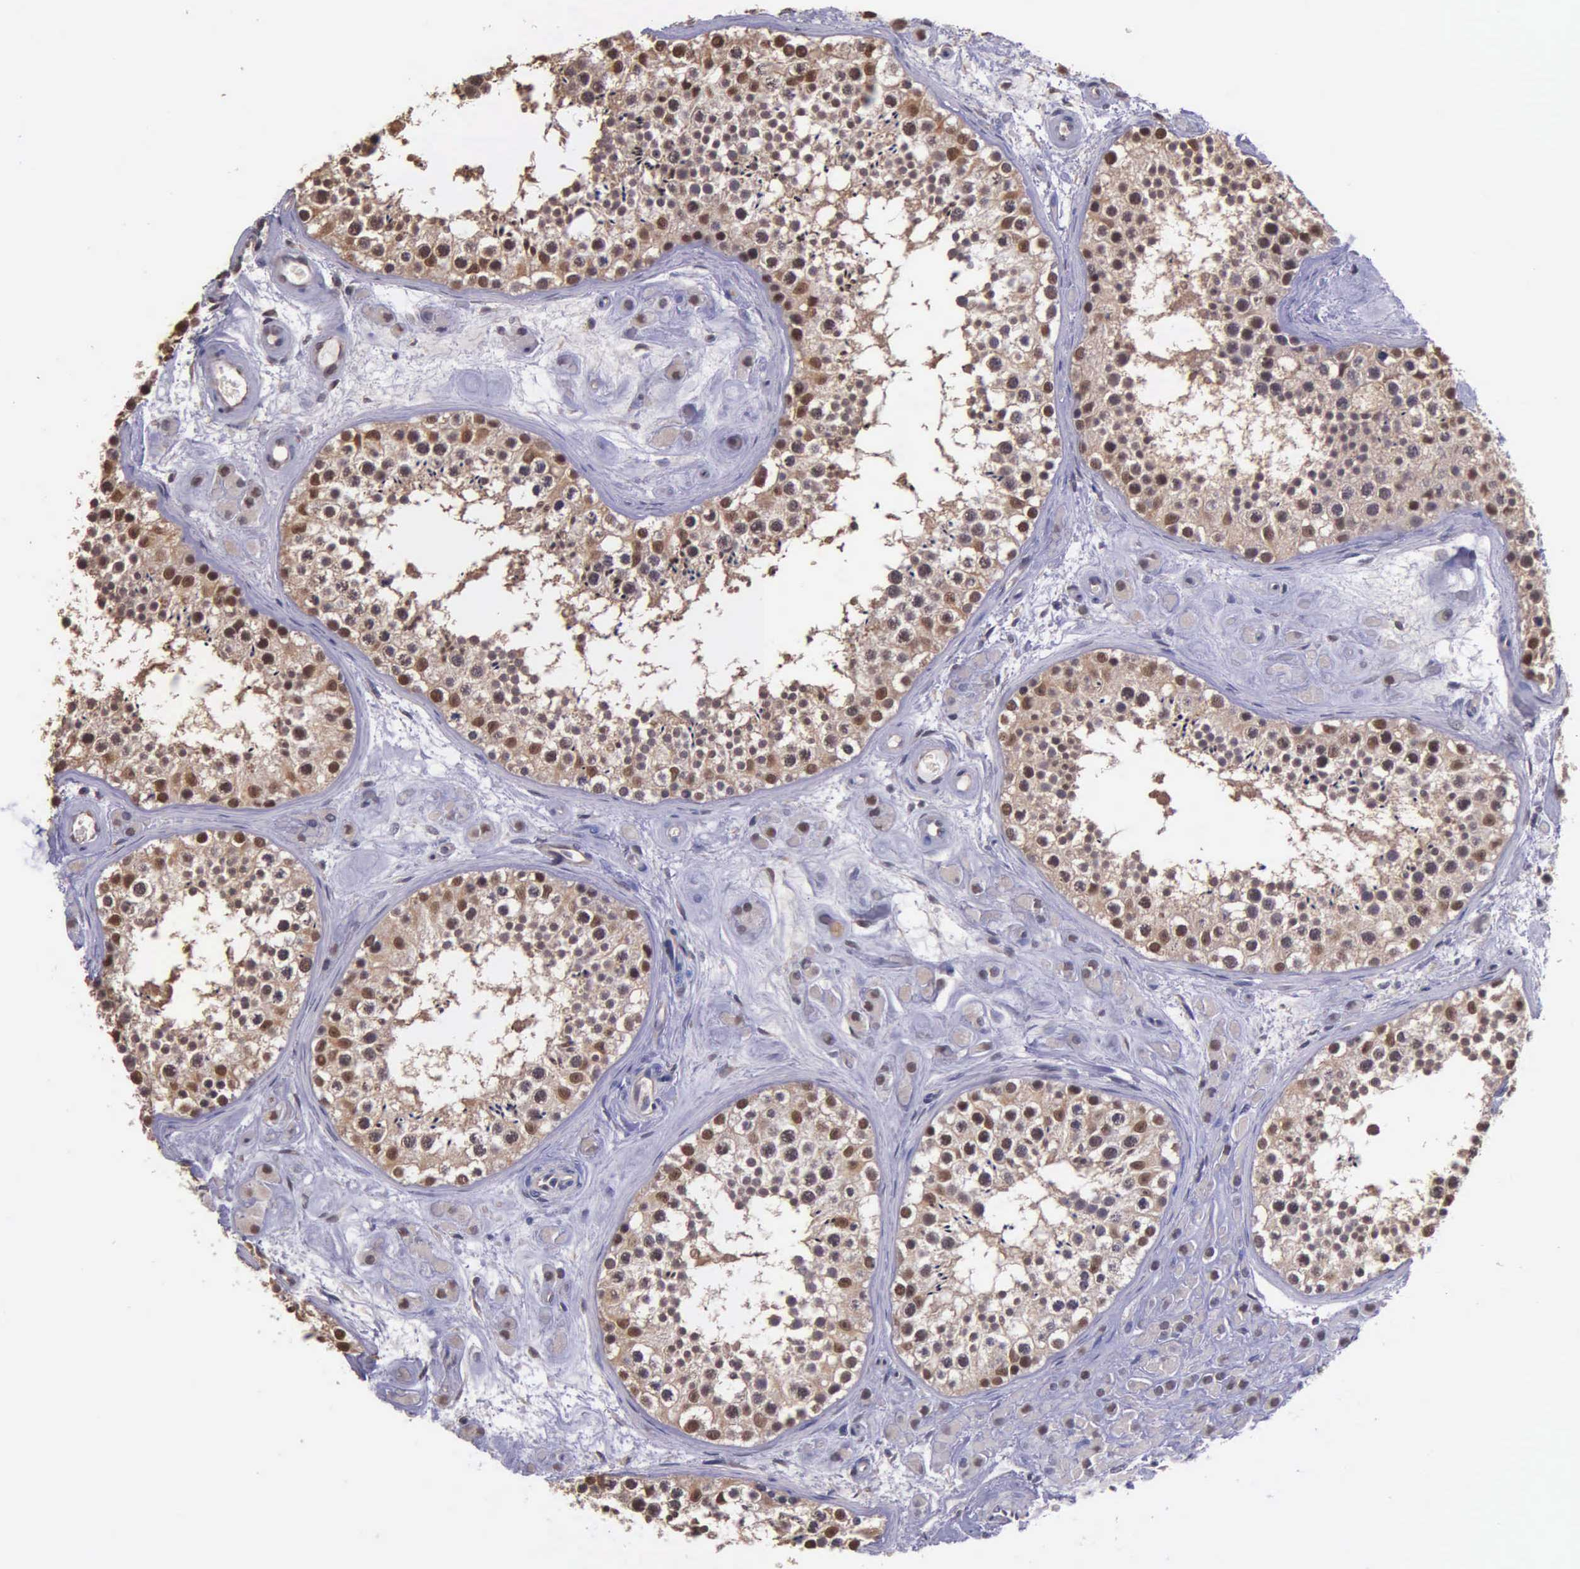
{"staining": {"intensity": "strong", "quantity": ">75%", "location": "cytoplasmic/membranous,nuclear"}, "tissue": "testis", "cell_type": "Cells in seminiferous ducts", "image_type": "normal", "snomed": [{"axis": "morphology", "description": "Normal tissue, NOS"}, {"axis": "topography", "description": "Testis"}], "caption": "This image displays IHC staining of normal human testis, with high strong cytoplasmic/membranous,nuclear staining in about >75% of cells in seminiferous ducts.", "gene": "PSMC1", "patient": {"sex": "male", "age": 38}}